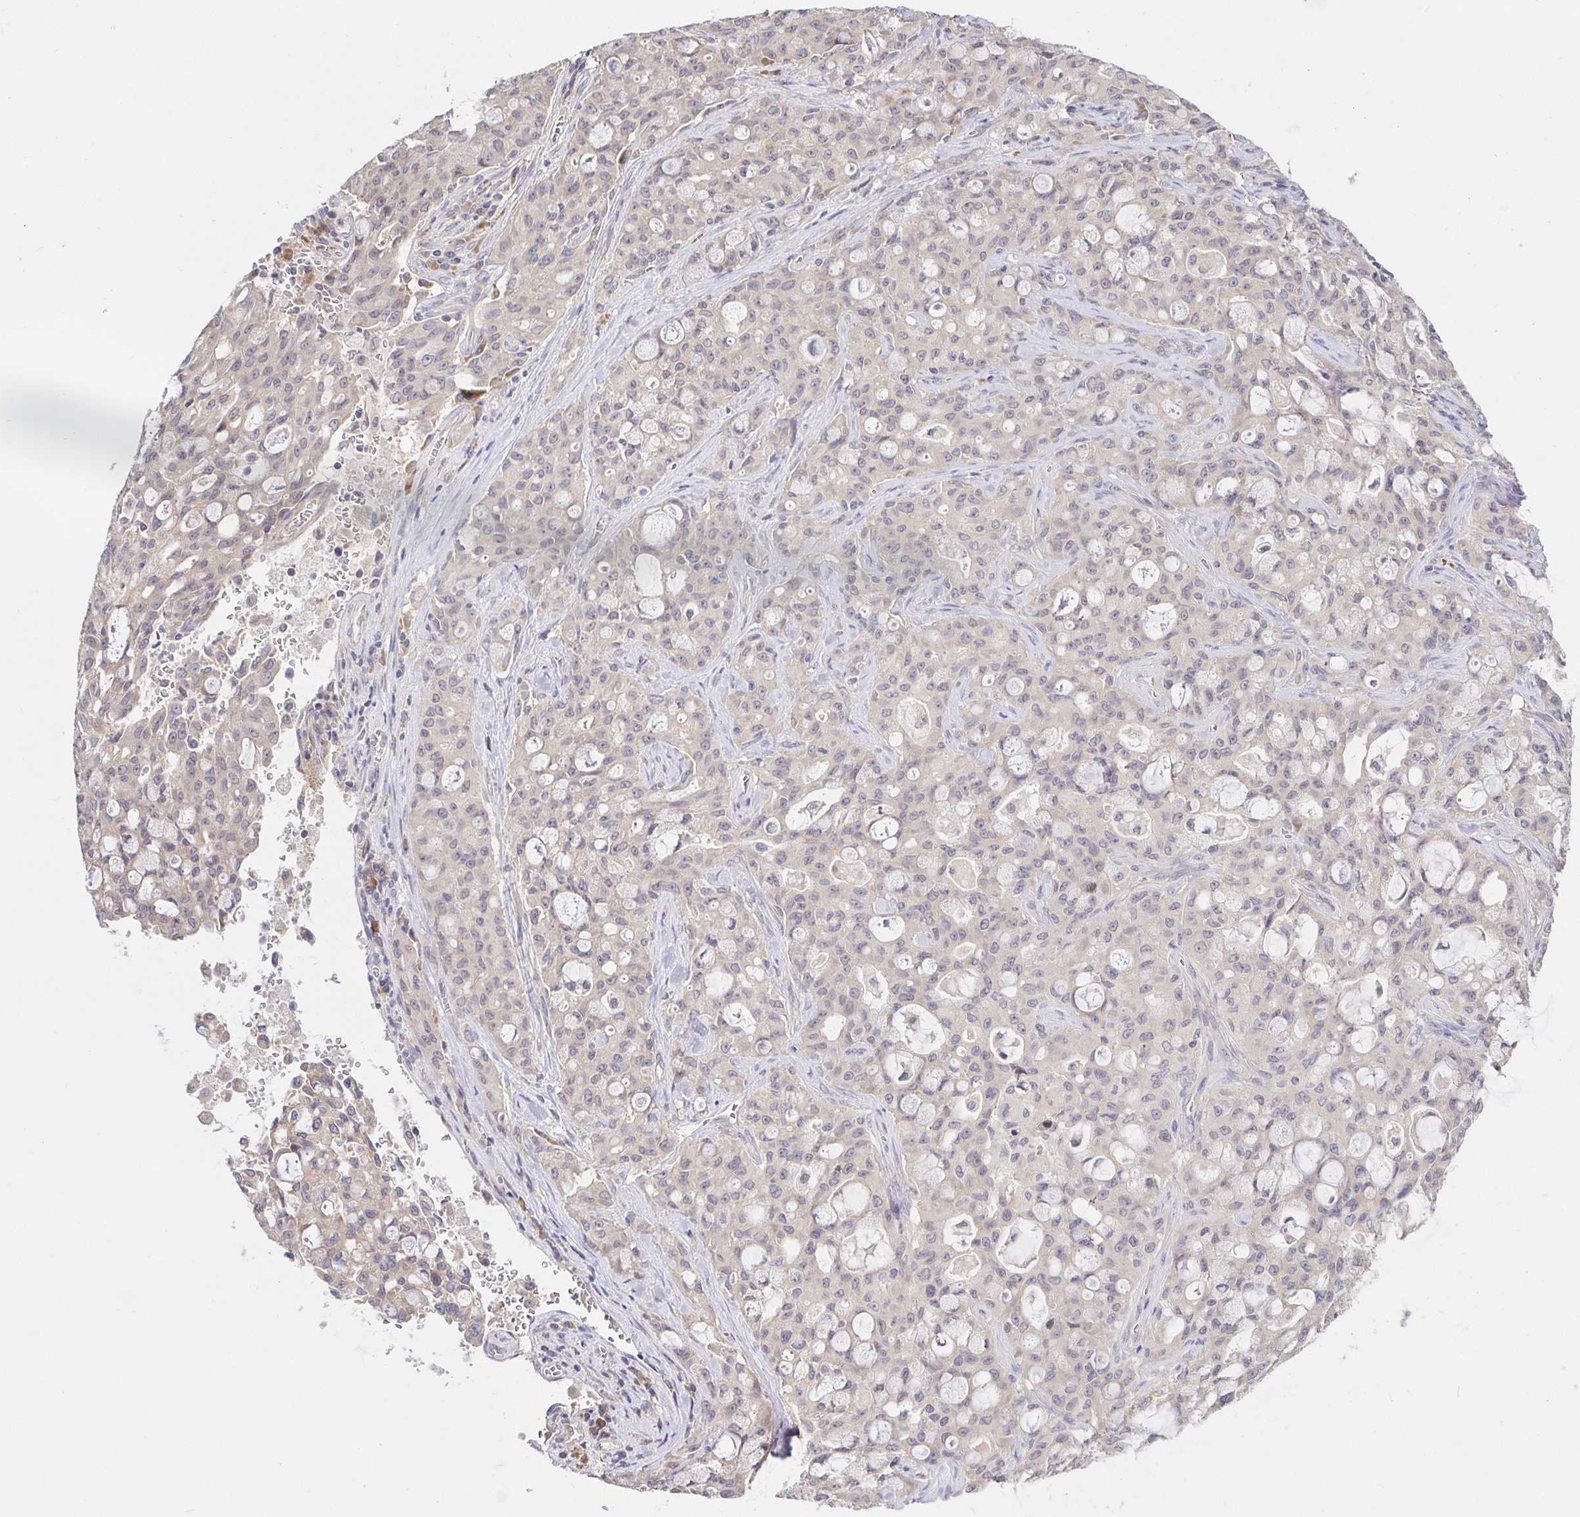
{"staining": {"intensity": "negative", "quantity": "none", "location": "none"}, "tissue": "lung cancer", "cell_type": "Tumor cells", "image_type": "cancer", "snomed": [{"axis": "morphology", "description": "Adenocarcinoma, NOS"}, {"axis": "topography", "description": "Lung"}], "caption": "A photomicrograph of human lung cancer is negative for staining in tumor cells.", "gene": "ZDHHC11", "patient": {"sex": "female", "age": 44}}